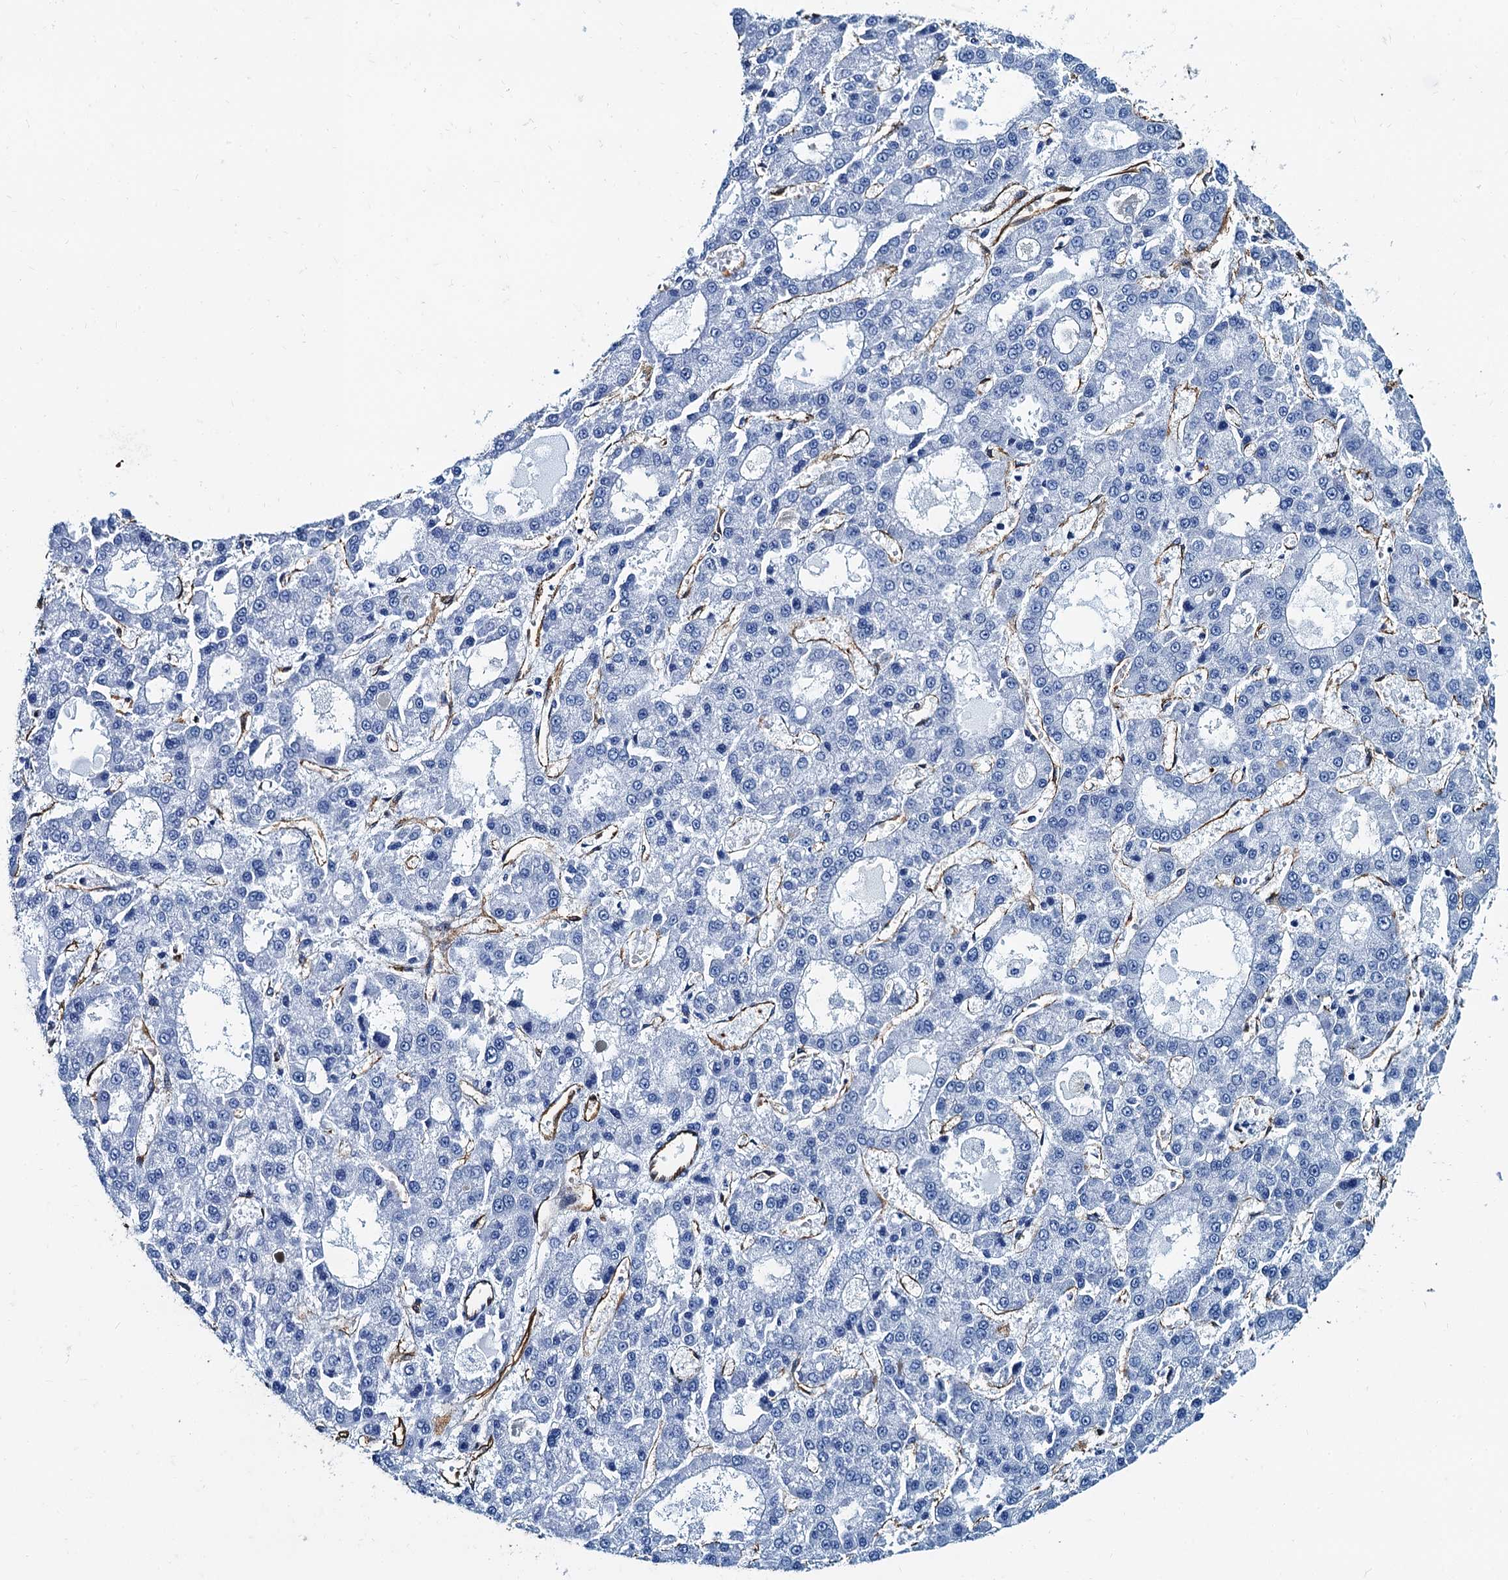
{"staining": {"intensity": "negative", "quantity": "none", "location": "none"}, "tissue": "liver cancer", "cell_type": "Tumor cells", "image_type": "cancer", "snomed": [{"axis": "morphology", "description": "Carcinoma, Hepatocellular, NOS"}, {"axis": "topography", "description": "Liver"}], "caption": "Tumor cells show no significant protein positivity in liver cancer. Brightfield microscopy of immunohistochemistry stained with DAB (brown) and hematoxylin (blue), captured at high magnification.", "gene": "CAVIN2", "patient": {"sex": "male", "age": 70}}